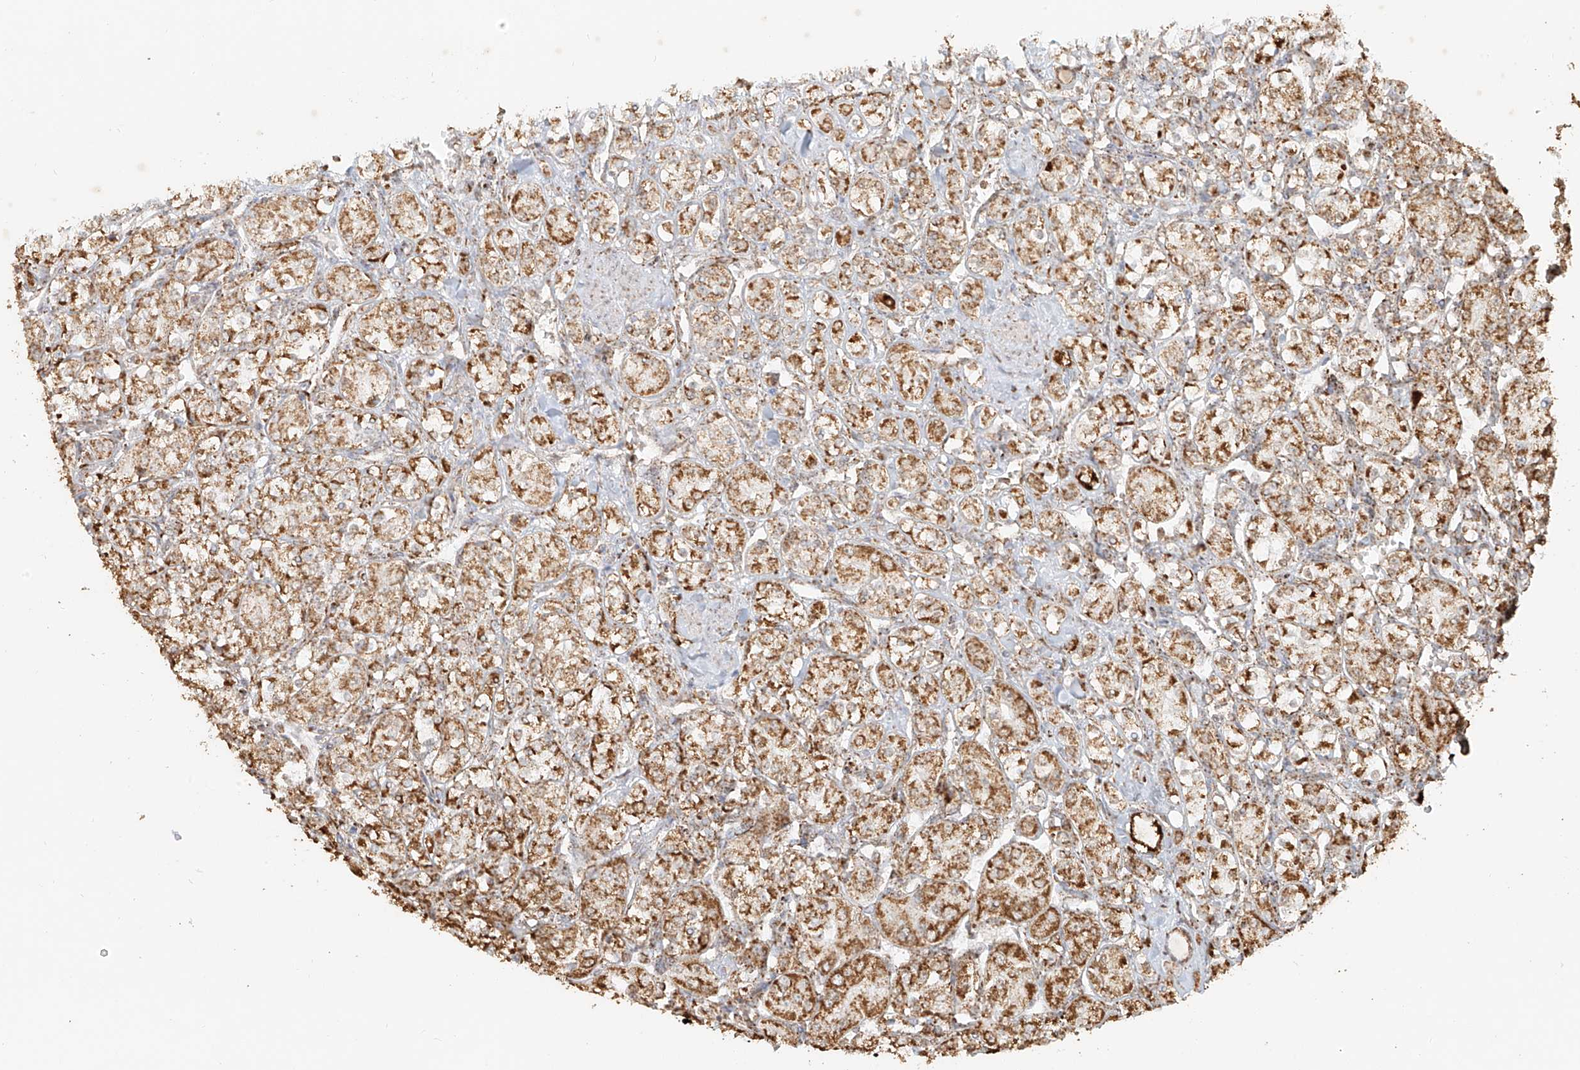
{"staining": {"intensity": "moderate", "quantity": ">75%", "location": "cytoplasmic/membranous"}, "tissue": "renal cancer", "cell_type": "Tumor cells", "image_type": "cancer", "snomed": [{"axis": "morphology", "description": "Adenocarcinoma, NOS"}, {"axis": "topography", "description": "Kidney"}], "caption": "A brown stain shows moderate cytoplasmic/membranous expression of a protein in human renal adenocarcinoma tumor cells.", "gene": "MIPEP", "patient": {"sex": "male", "age": 77}}